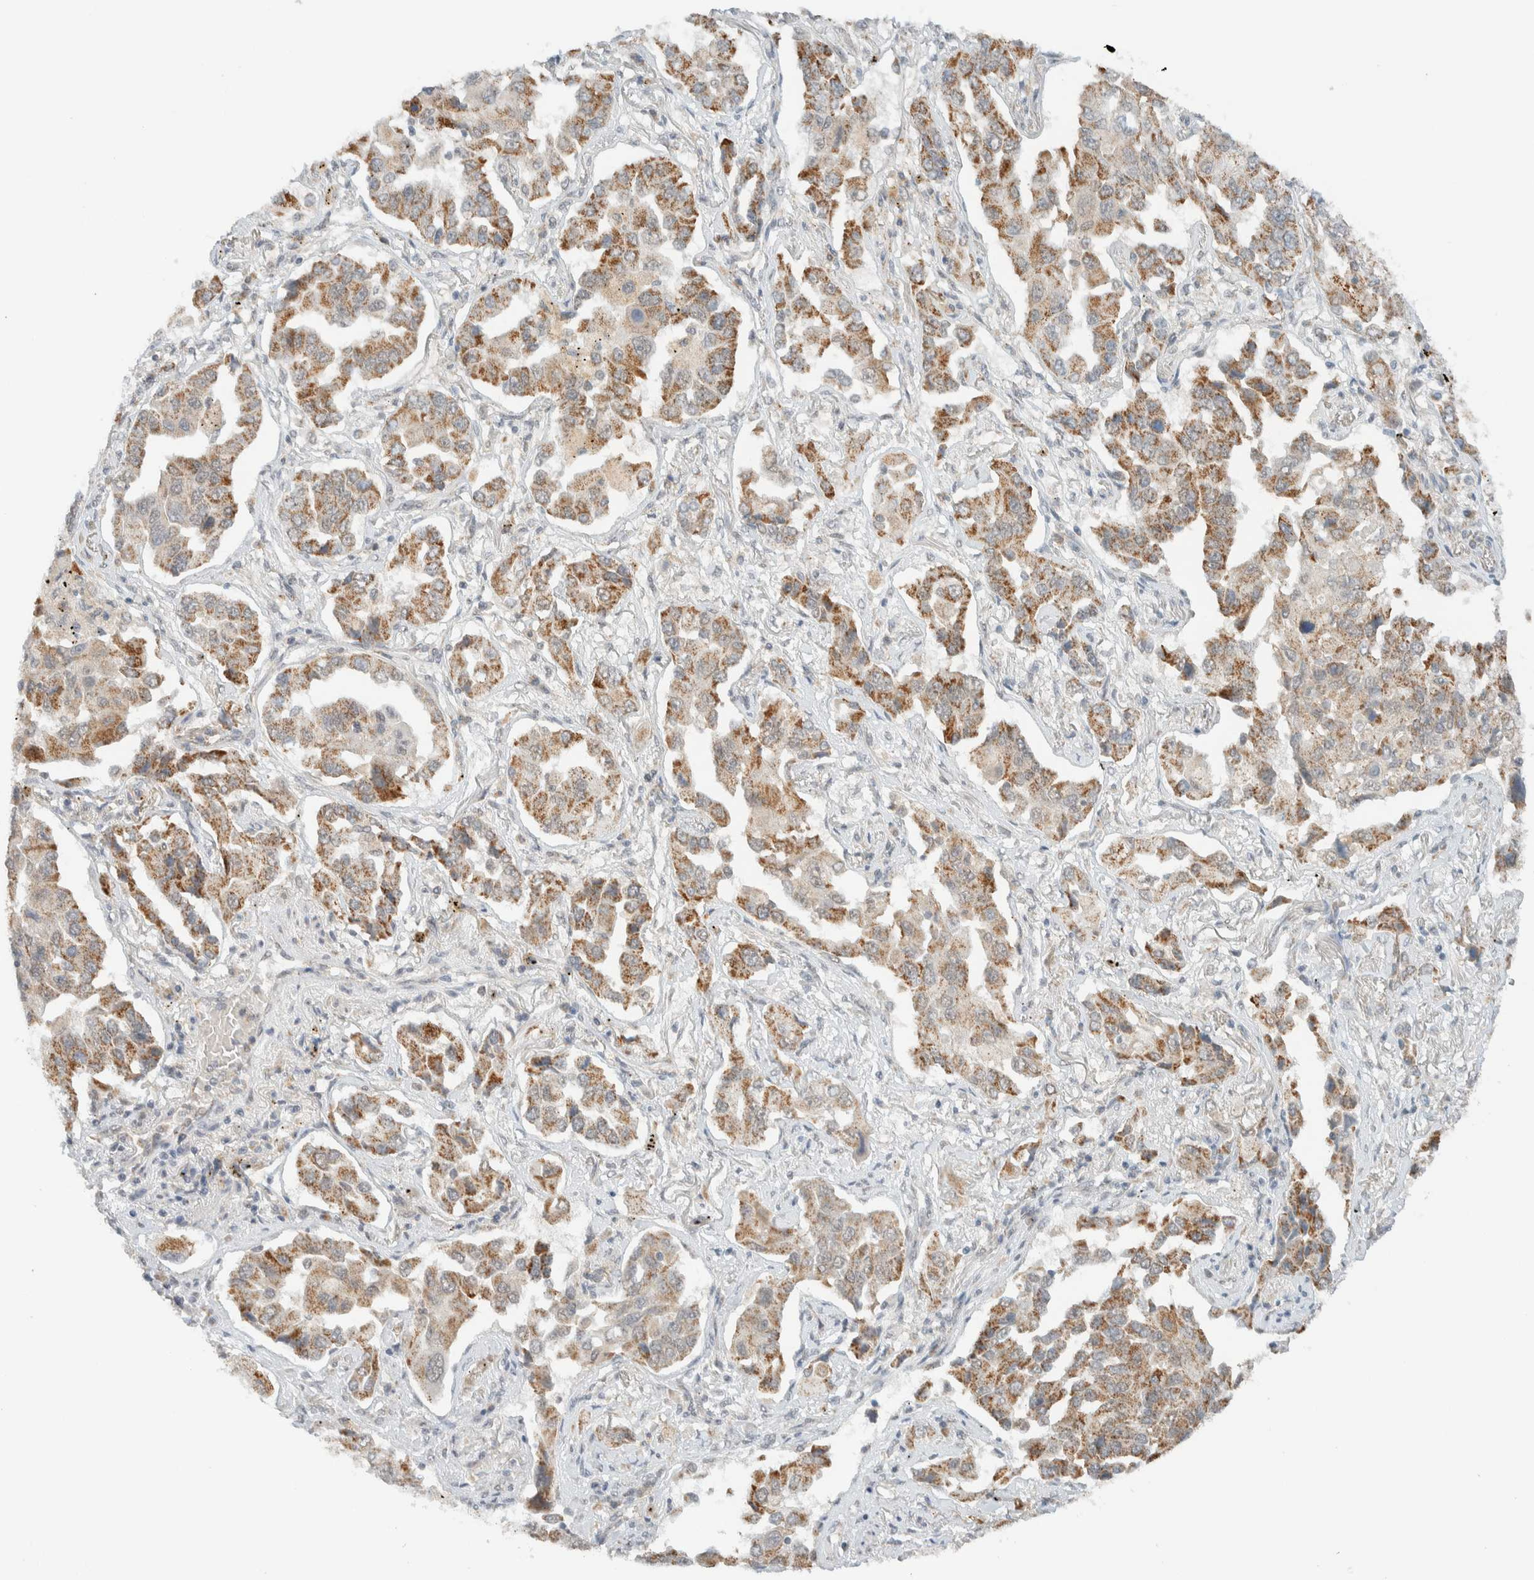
{"staining": {"intensity": "moderate", "quantity": ">75%", "location": "cytoplasmic/membranous"}, "tissue": "lung cancer", "cell_type": "Tumor cells", "image_type": "cancer", "snomed": [{"axis": "morphology", "description": "Adenocarcinoma, NOS"}, {"axis": "topography", "description": "Lung"}], "caption": "Immunohistochemistry (IHC) histopathology image of lung adenocarcinoma stained for a protein (brown), which exhibits medium levels of moderate cytoplasmic/membranous staining in about >75% of tumor cells.", "gene": "MRPL41", "patient": {"sex": "female", "age": 65}}